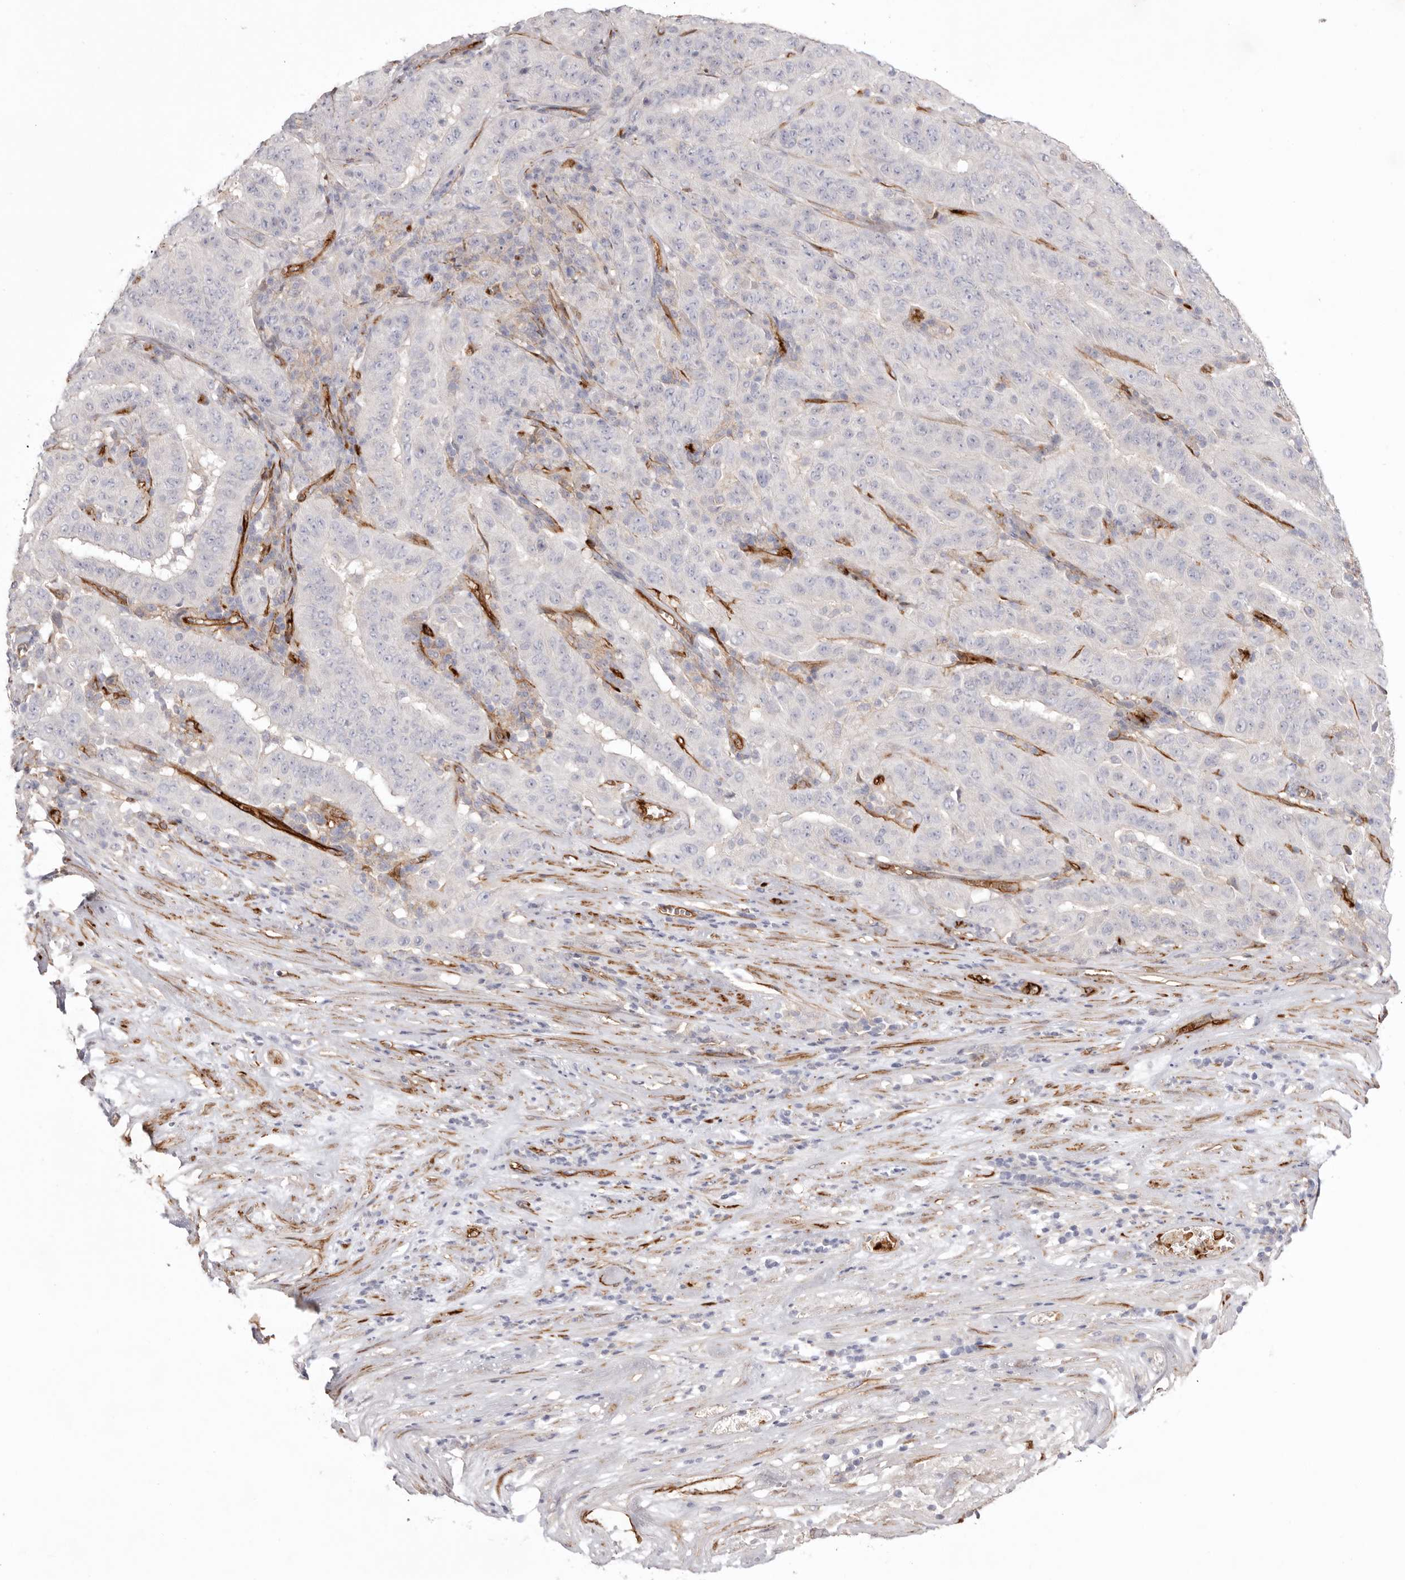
{"staining": {"intensity": "negative", "quantity": "none", "location": "none"}, "tissue": "pancreatic cancer", "cell_type": "Tumor cells", "image_type": "cancer", "snomed": [{"axis": "morphology", "description": "Adenocarcinoma, NOS"}, {"axis": "topography", "description": "Pancreas"}], "caption": "Pancreatic adenocarcinoma was stained to show a protein in brown. There is no significant expression in tumor cells.", "gene": "LRRC66", "patient": {"sex": "male", "age": 63}}